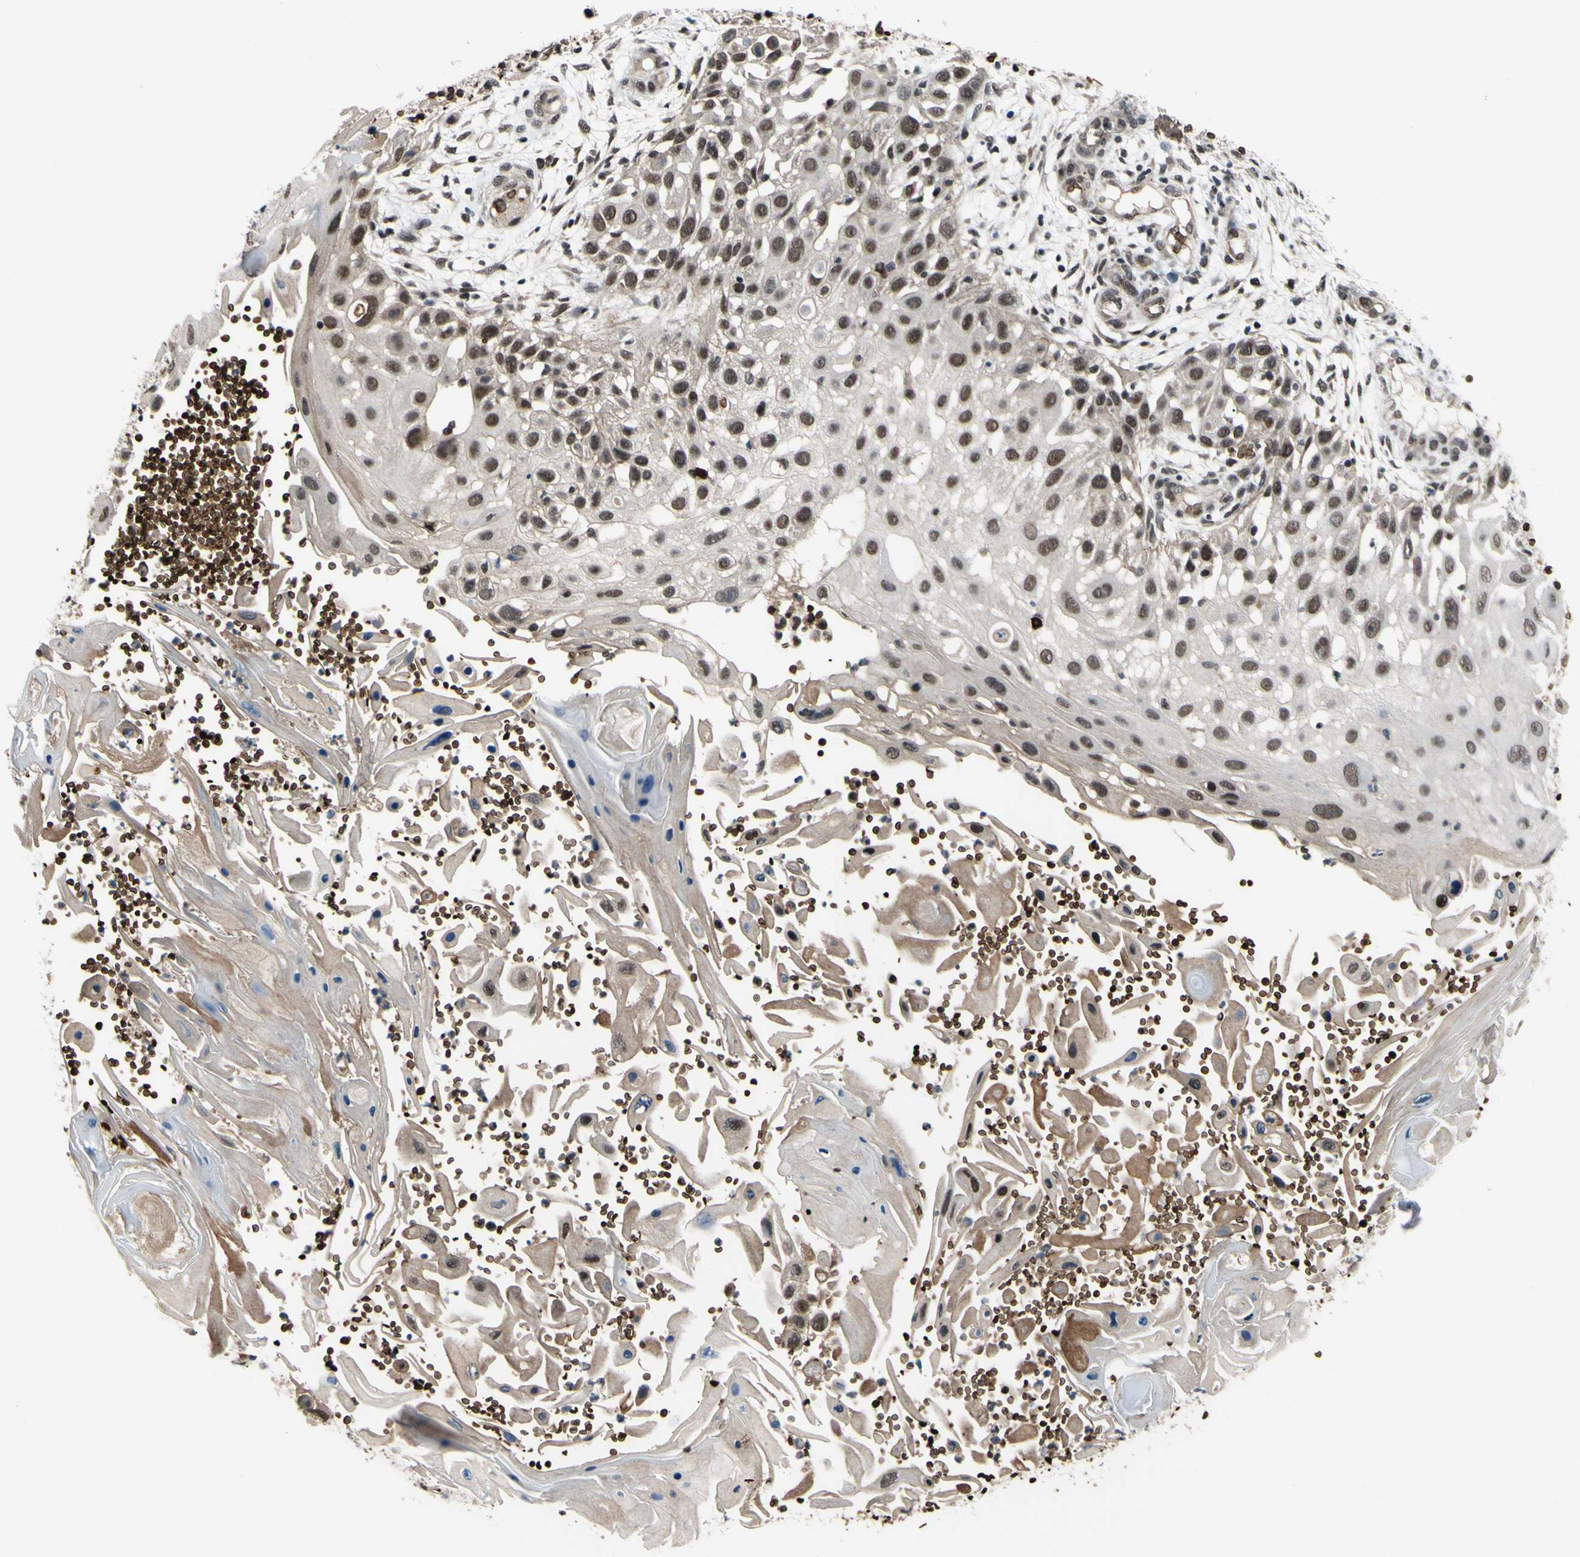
{"staining": {"intensity": "strong", "quantity": ">75%", "location": "nuclear"}, "tissue": "skin cancer", "cell_type": "Tumor cells", "image_type": "cancer", "snomed": [{"axis": "morphology", "description": "Squamous cell carcinoma, NOS"}, {"axis": "topography", "description": "Skin"}], "caption": "IHC staining of skin cancer (squamous cell carcinoma), which exhibits high levels of strong nuclear staining in about >75% of tumor cells indicating strong nuclear protein staining. The staining was performed using DAB (3,3'-diaminobenzidine) (brown) for protein detection and nuclei were counterstained in hematoxylin (blue).", "gene": "THAP12", "patient": {"sex": "female", "age": 44}}